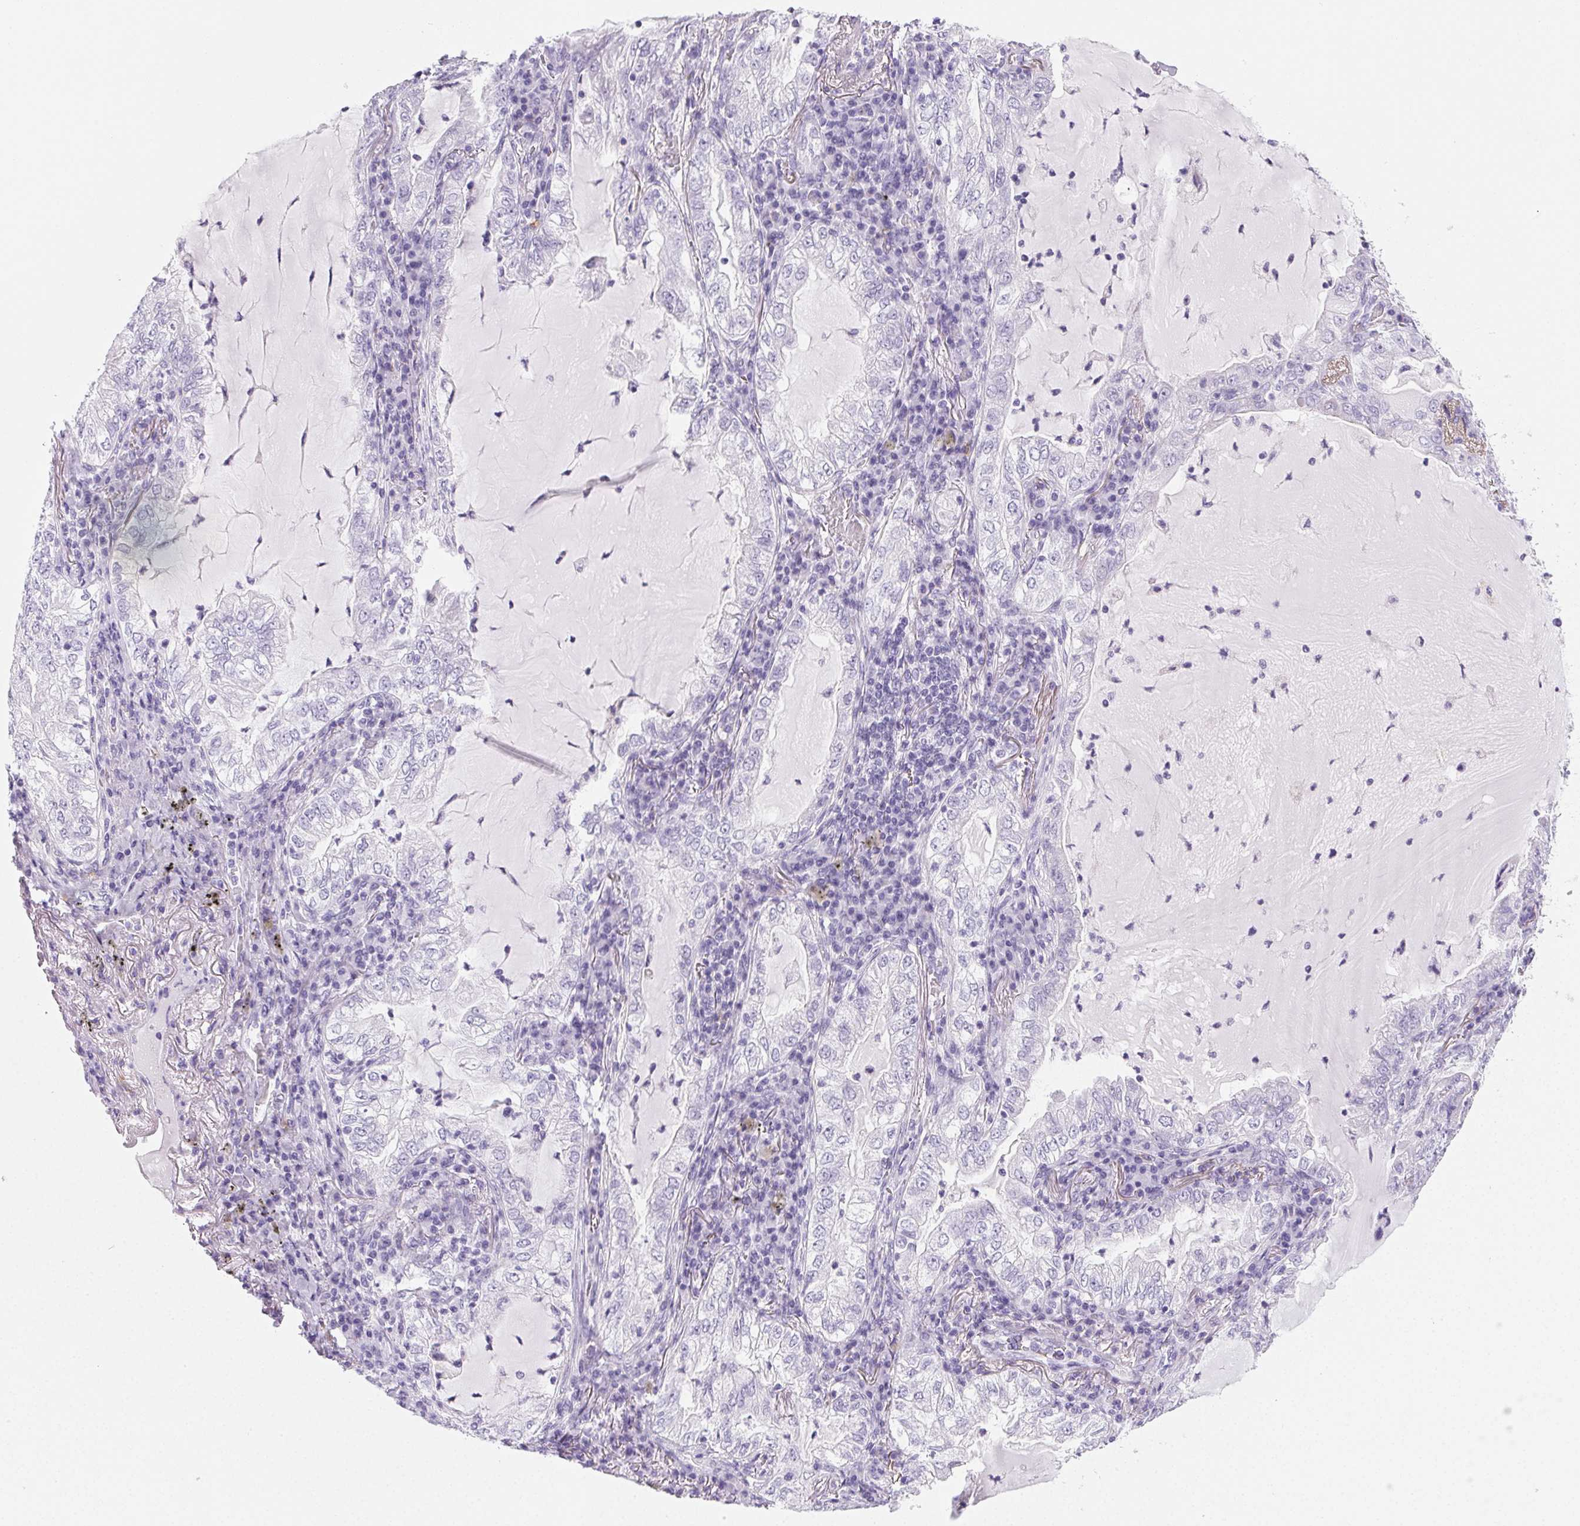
{"staining": {"intensity": "negative", "quantity": "none", "location": "none"}, "tissue": "lung cancer", "cell_type": "Tumor cells", "image_type": "cancer", "snomed": [{"axis": "morphology", "description": "Adenocarcinoma, NOS"}, {"axis": "topography", "description": "Lung"}], "caption": "Human adenocarcinoma (lung) stained for a protein using immunohistochemistry (IHC) shows no staining in tumor cells.", "gene": "PRSS3", "patient": {"sex": "female", "age": 73}}